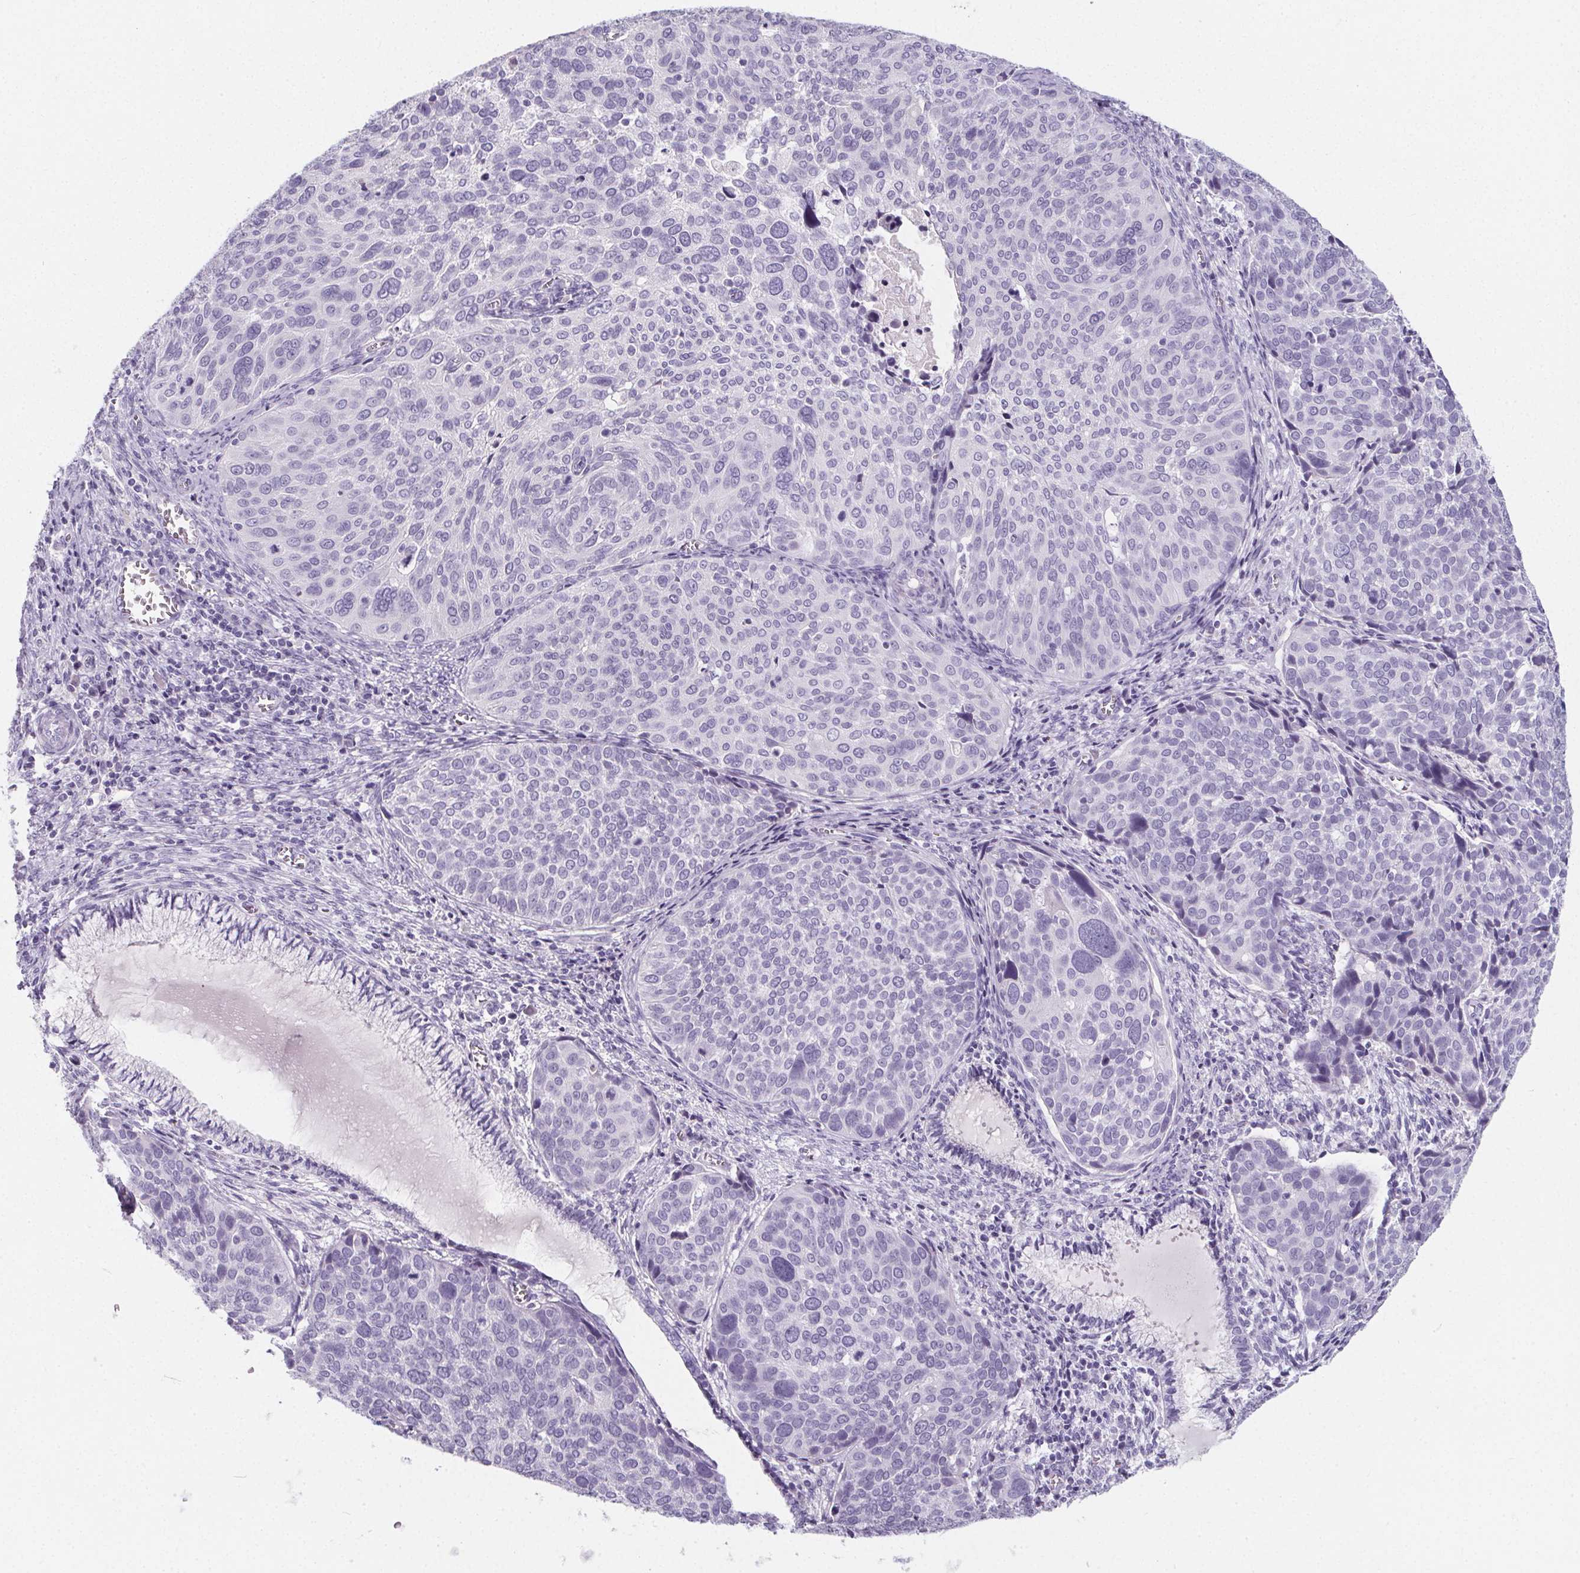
{"staining": {"intensity": "negative", "quantity": "none", "location": "none"}, "tissue": "cervical cancer", "cell_type": "Tumor cells", "image_type": "cancer", "snomed": [{"axis": "morphology", "description": "Squamous cell carcinoma, NOS"}, {"axis": "topography", "description": "Cervix"}], "caption": "DAB immunohistochemical staining of cervical cancer exhibits no significant expression in tumor cells.", "gene": "ADRB1", "patient": {"sex": "female", "age": 39}}